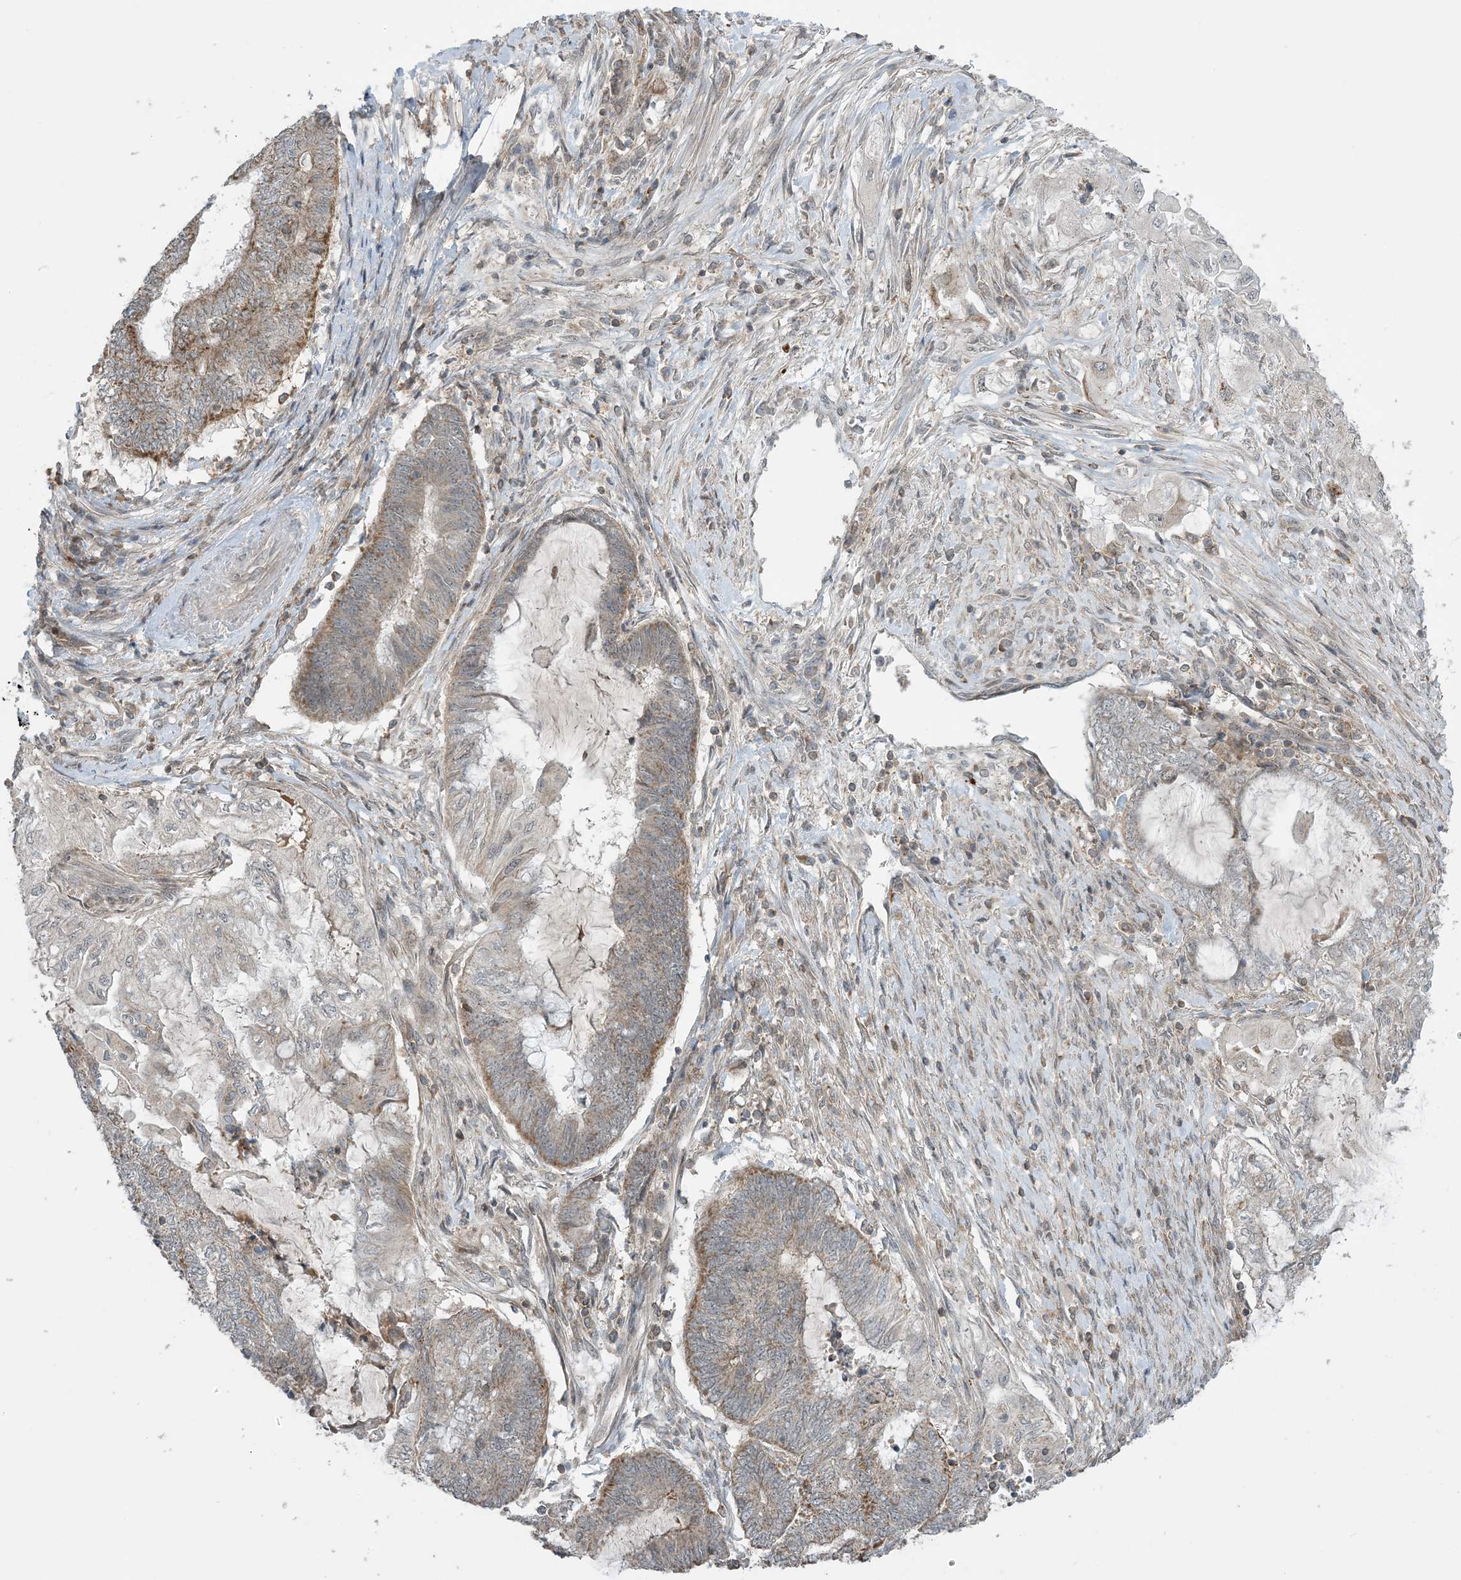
{"staining": {"intensity": "moderate", "quantity": "<25%", "location": "cytoplasmic/membranous"}, "tissue": "endometrial cancer", "cell_type": "Tumor cells", "image_type": "cancer", "snomed": [{"axis": "morphology", "description": "Adenocarcinoma, NOS"}, {"axis": "topography", "description": "Uterus"}, {"axis": "topography", "description": "Endometrium"}], "caption": "Tumor cells show low levels of moderate cytoplasmic/membranous staining in approximately <25% of cells in human endometrial adenocarcinoma.", "gene": "PHLDB2", "patient": {"sex": "female", "age": 70}}